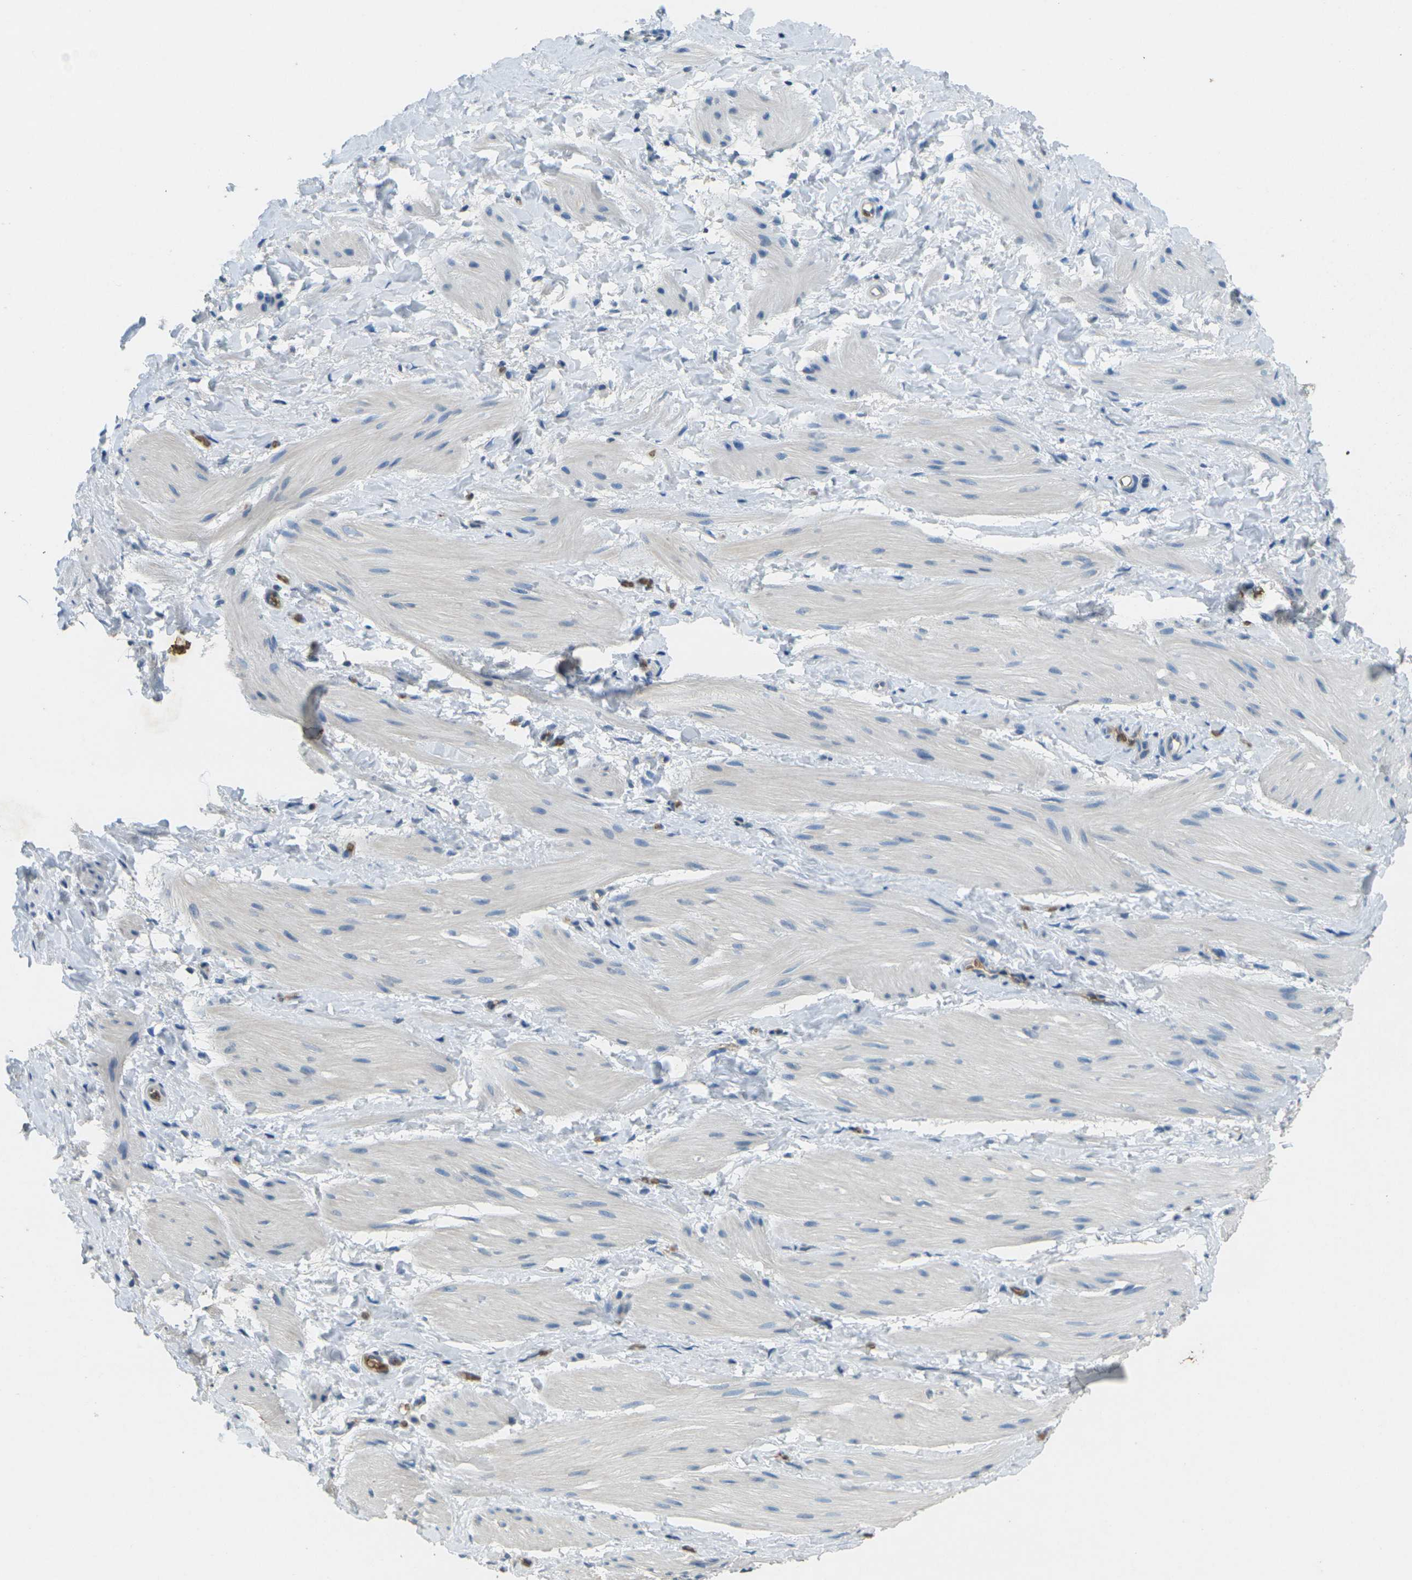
{"staining": {"intensity": "weak", "quantity": "<25%", "location": "cytoplasmic/membranous"}, "tissue": "smooth muscle", "cell_type": "Smooth muscle cells", "image_type": "normal", "snomed": [{"axis": "morphology", "description": "Normal tissue, NOS"}, {"axis": "topography", "description": "Smooth muscle"}], "caption": "High power microscopy photomicrograph of an IHC micrograph of benign smooth muscle, revealing no significant positivity in smooth muscle cells.", "gene": "HBB", "patient": {"sex": "male", "age": 16}}